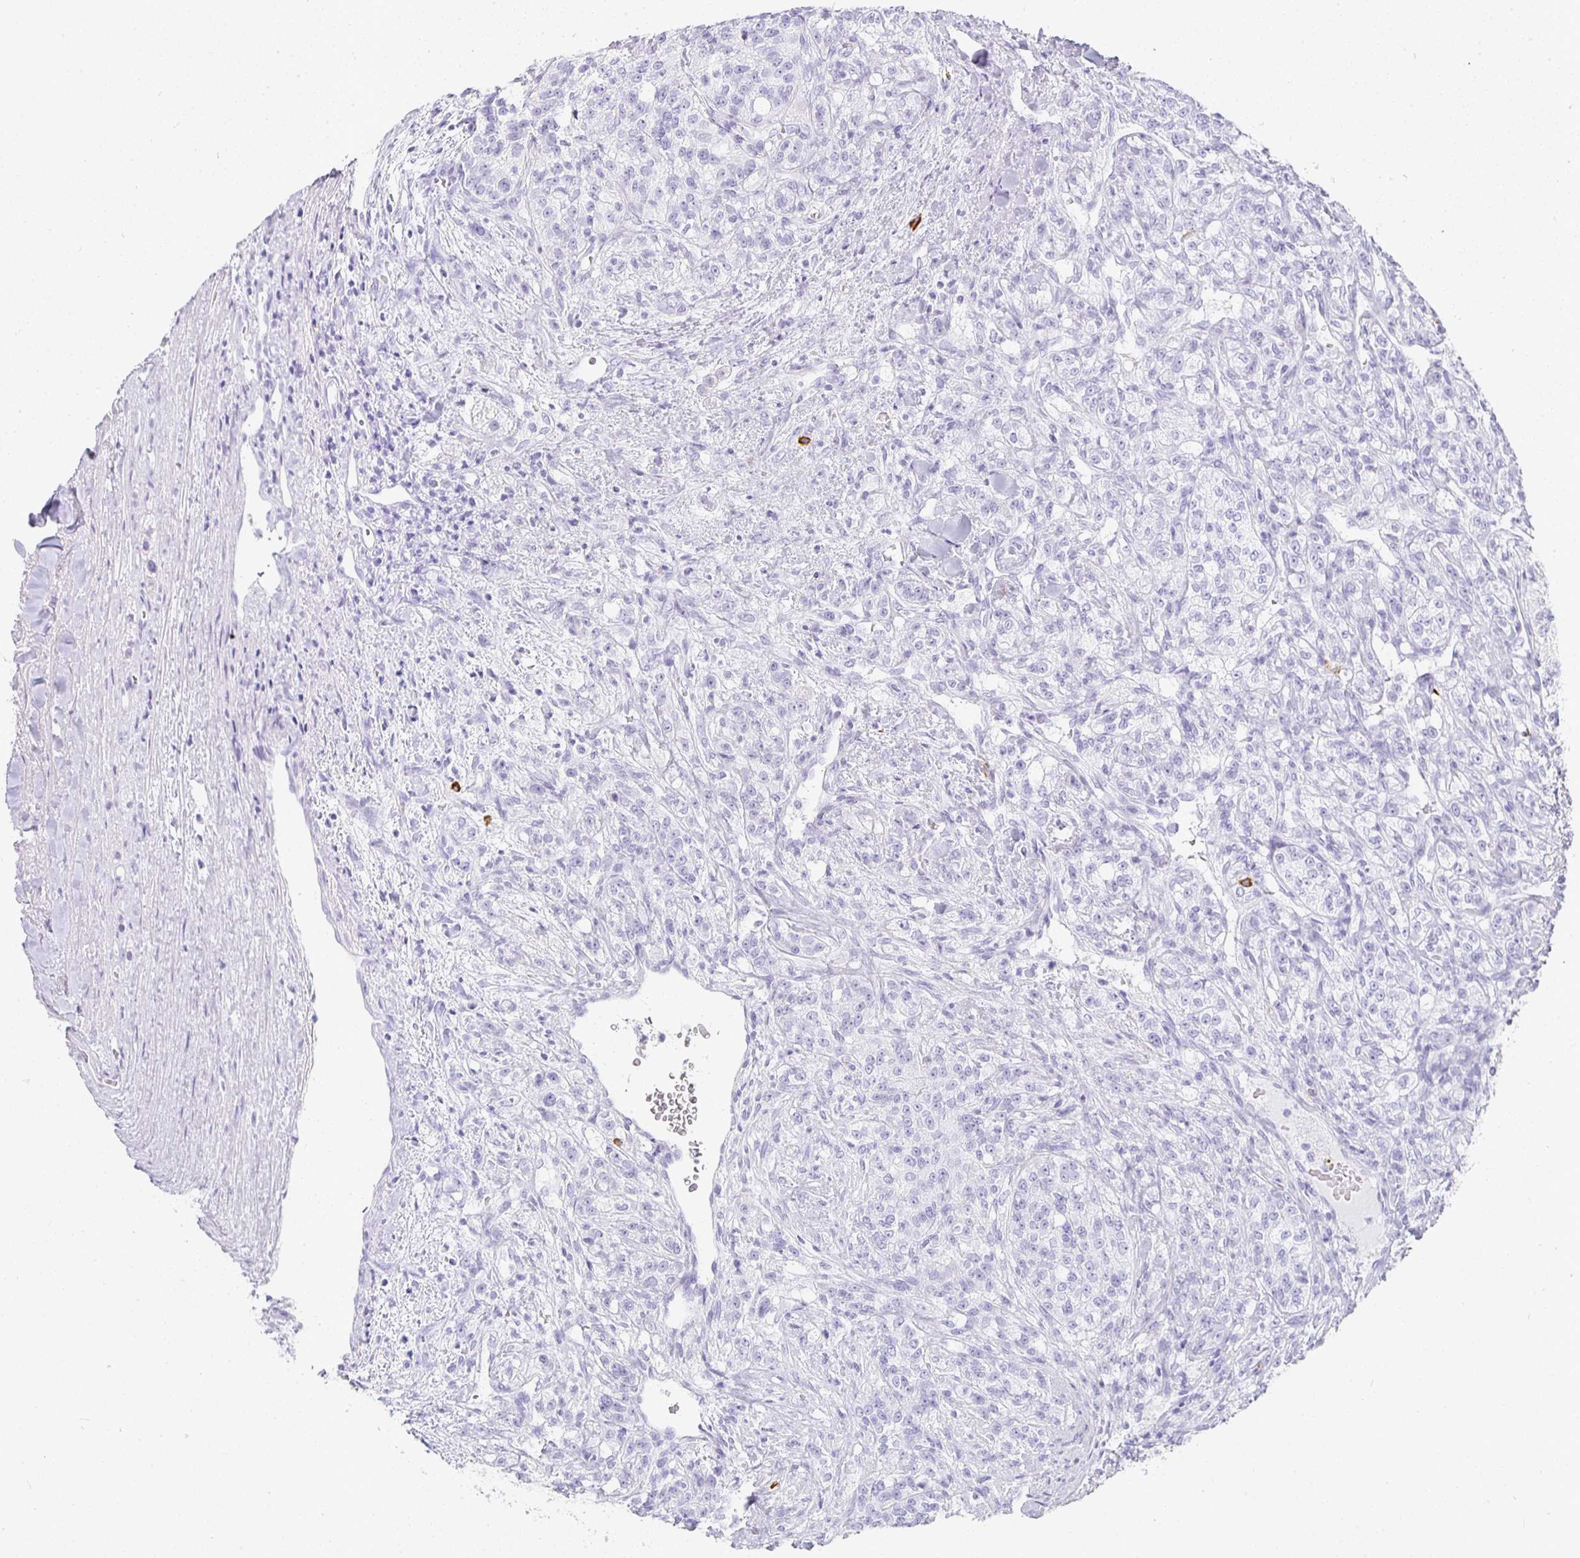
{"staining": {"intensity": "negative", "quantity": "none", "location": "none"}, "tissue": "renal cancer", "cell_type": "Tumor cells", "image_type": "cancer", "snomed": [{"axis": "morphology", "description": "Adenocarcinoma, NOS"}, {"axis": "topography", "description": "Kidney"}], "caption": "DAB immunohistochemical staining of human renal cancer exhibits no significant staining in tumor cells.", "gene": "TPSD1", "patient": {"sex": "female", "age": 63}}